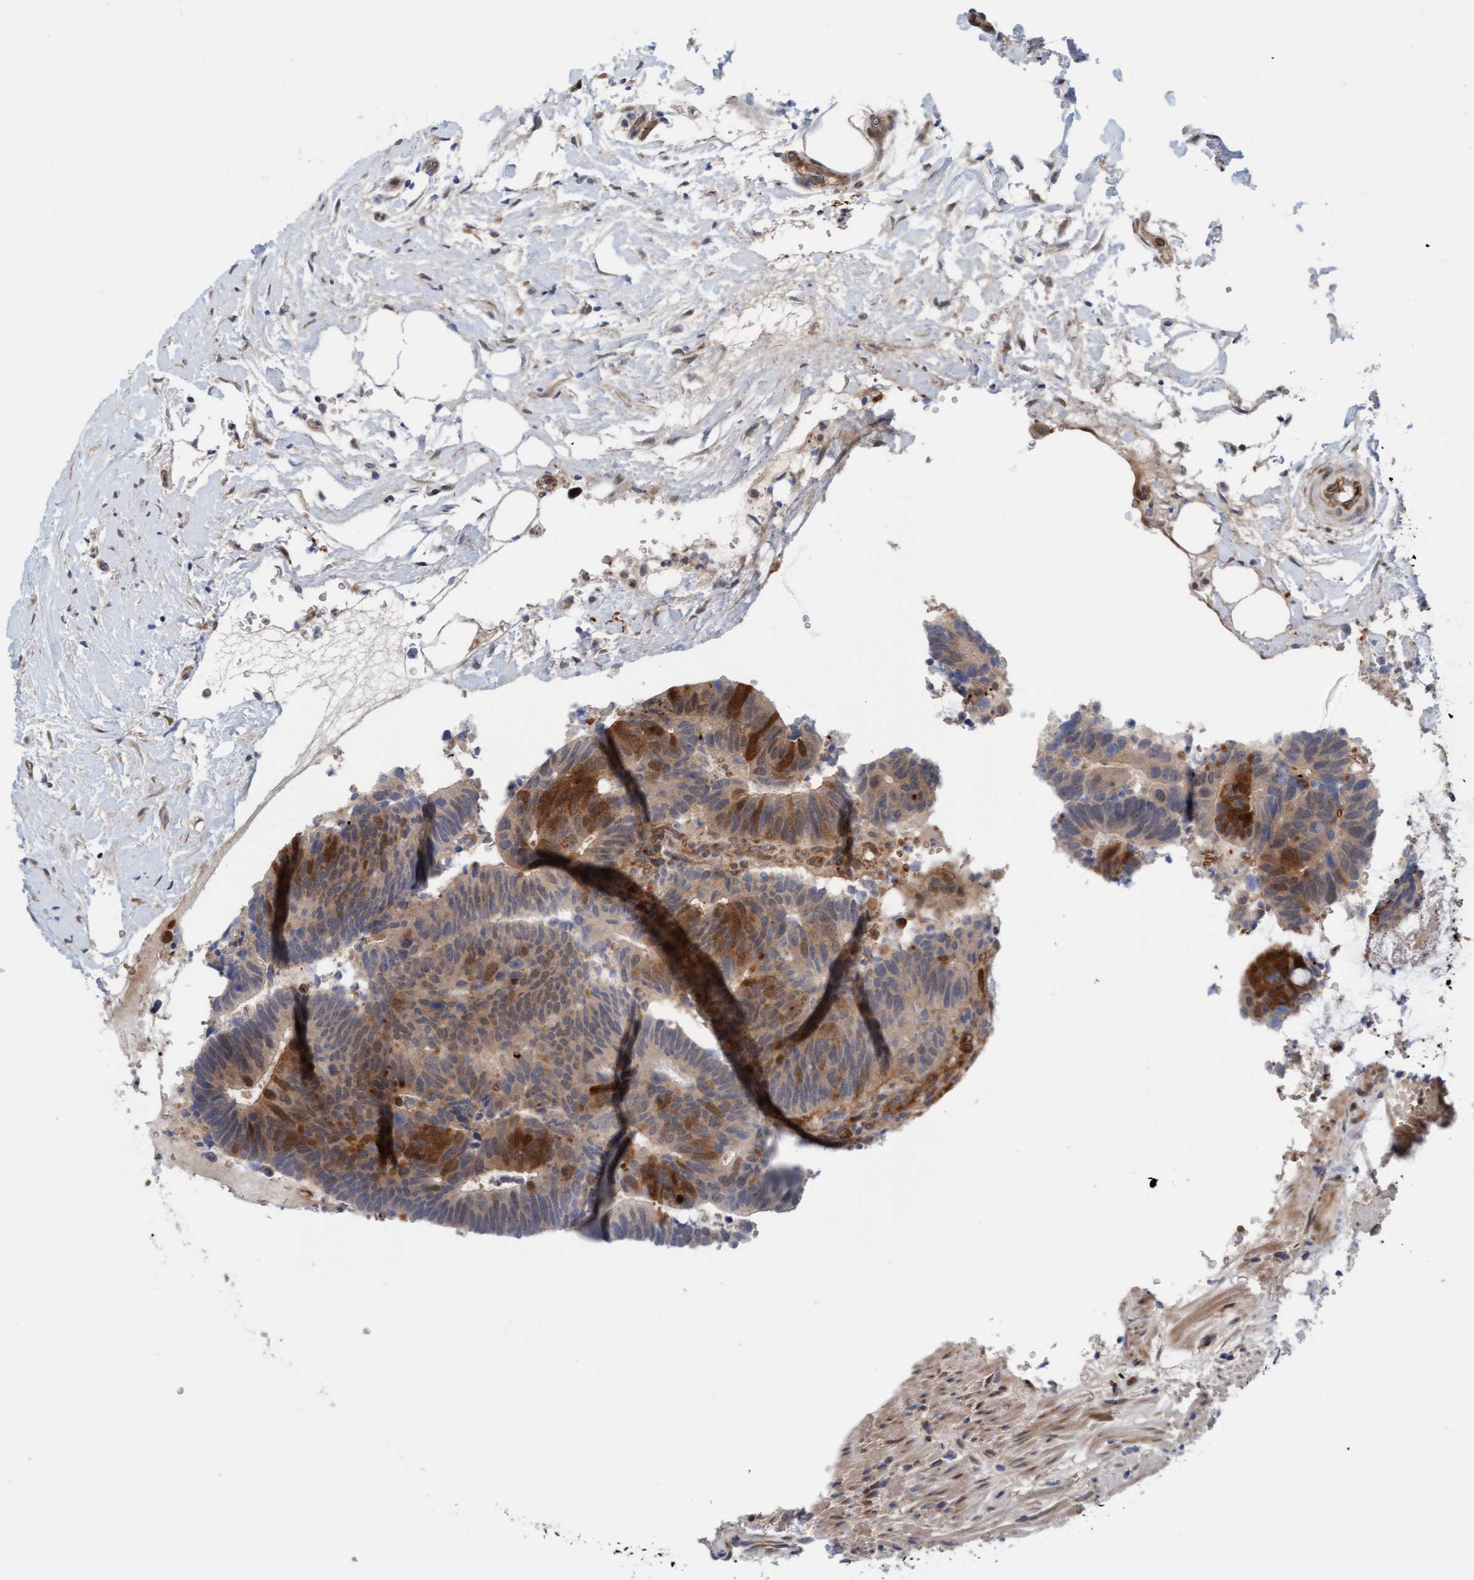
{"staining": {"intensity": "moderate", "quantity": ">75%", "location": "cytoplasmic/membranous,nuclear"}, "tissue": "colorectal cancer", "cell_type": "Tumor cells", "image_type": "cancer", "snomed": [{"axis": "morphology", "description": "Adenocarcinoma, NOS"}, {"axis": "topography", "description": "Colon"}], "caption": "A high-resolution image shows immunohistochemistry staining of adenocarcinoma (colorectal), which reveals moderate cytoplasmic/membranous and nuclear expression in approximately >75% of tumor cells.", "gene": "EIF4EBP1", "patient": {"sex": "male", "age": 56}}